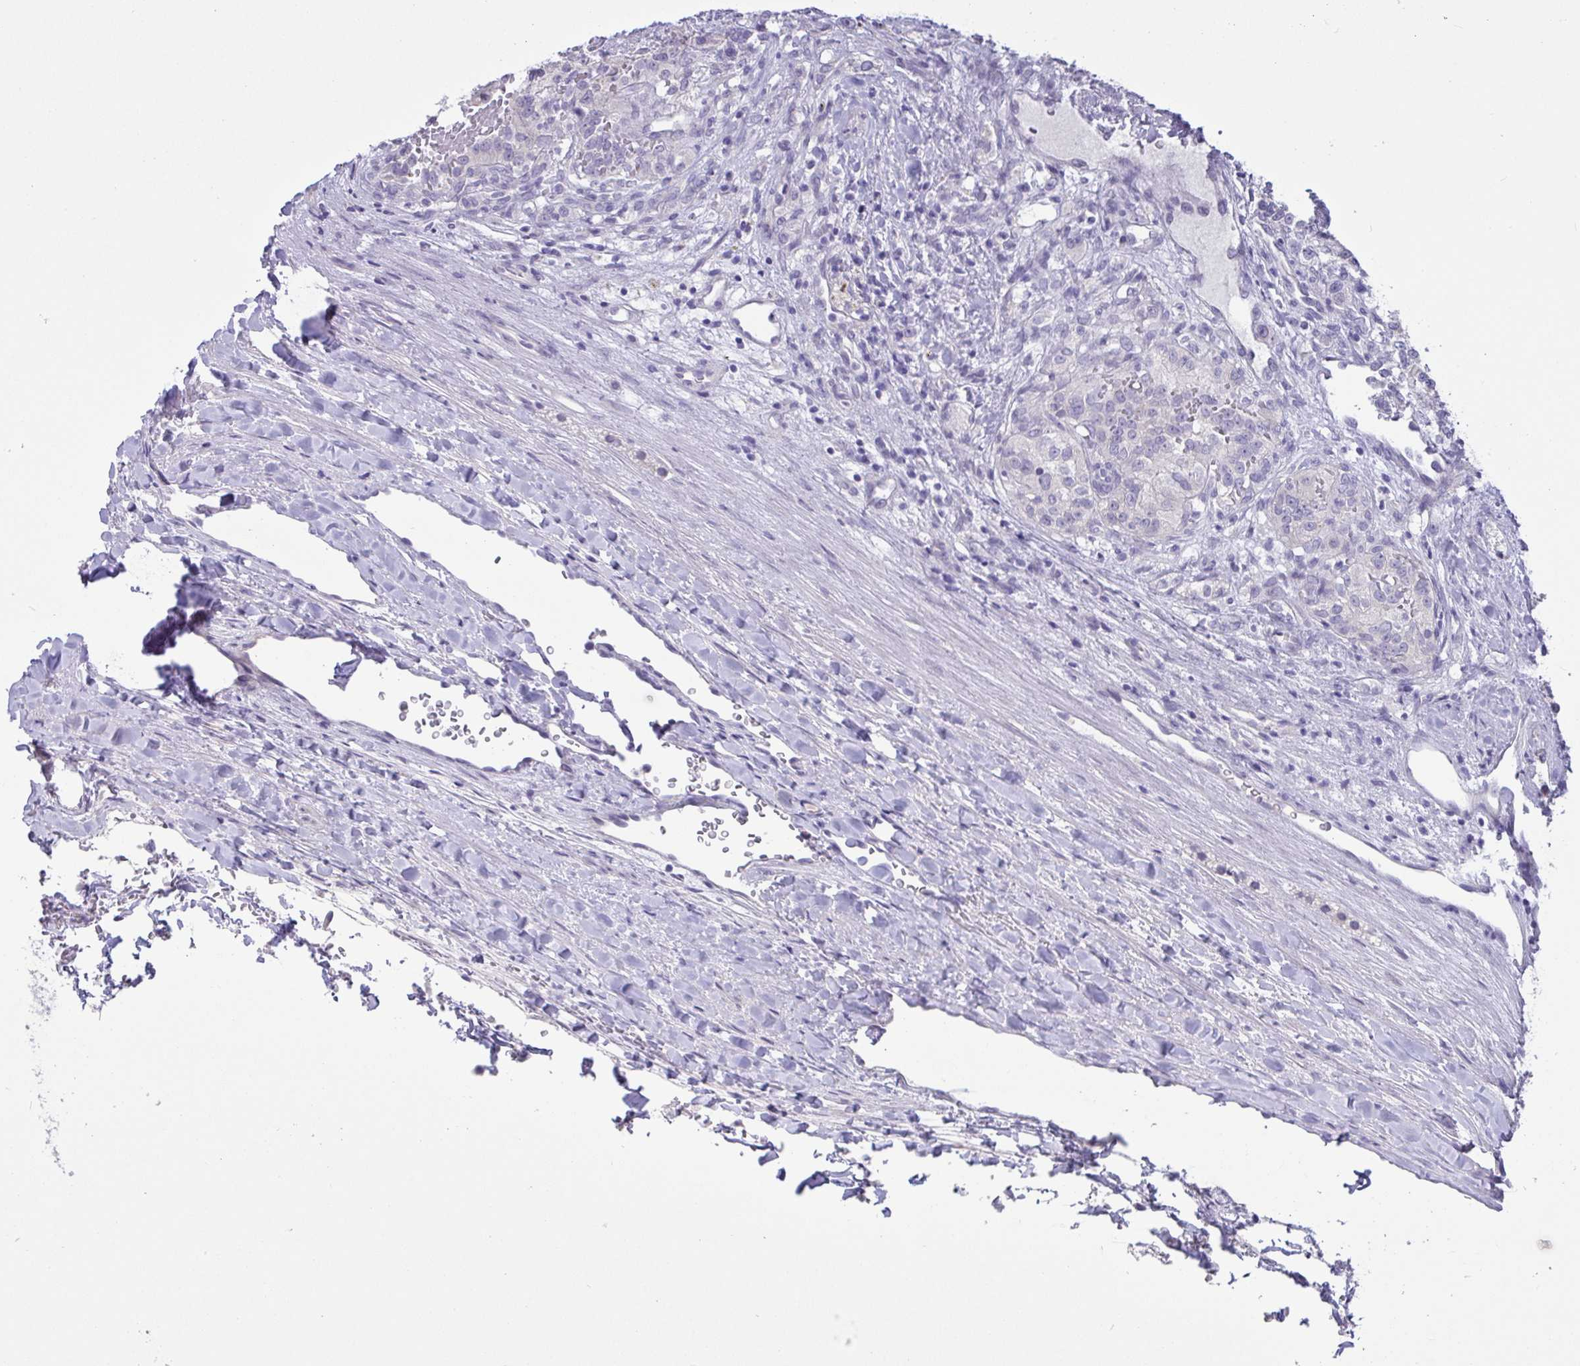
{"staining": {"intensity": "negative", "quantity": "none", "location": "none"}, "tissue": "renal cancer", "cell_type": "Tumor cells", "image_type": "cancer", "snomed": [{"axis": "morphology", "description": "Adenocarcinoma, NOS"}, {"axis": "topography", "description": "Kidney"}], "caption": "Photomicrograph shows no protein staining in tumor cells of renal adenocarcinoma tissue. (Immunohistochemistry (ihc), brightfield microscopy, high magnification).", "gene": "C4orf33", "patient": {"sex": "female", "age": 63}}